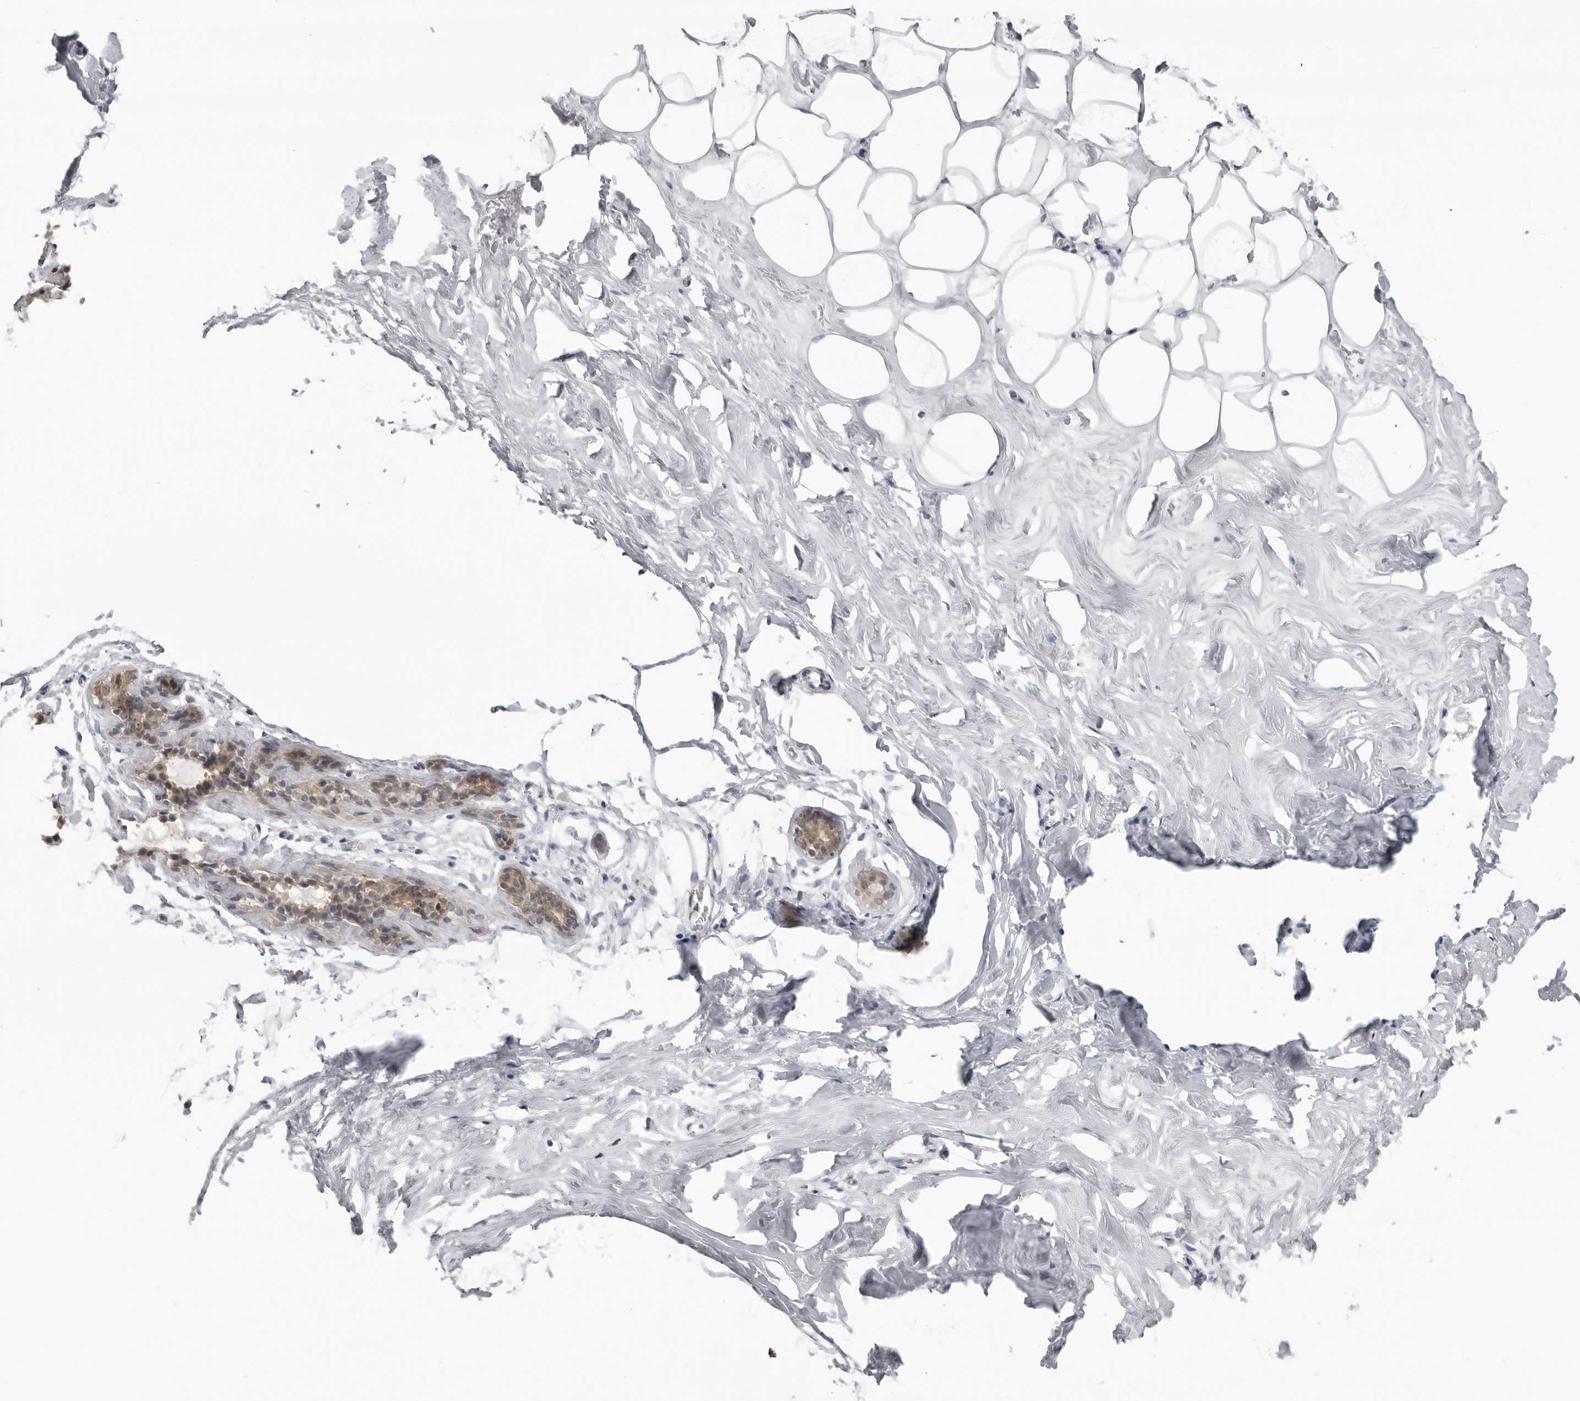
{"staining": {"intensity": "negative", "quantity": "none", "location": "none"}, "tissue": "adipose tissue", "cell_type": "Adipocytes", "image_type": "normal", "snomed": [{"axis": "morphology", "description": "Normal tissue, NOS"}, {"axis": "morphology", "description": "Fibrosis, NOS"}, {"axis": "topography", "description": "Breast"}, {"axis": "topography", "description": "Adipose tissue"}], "caption": "Normal adipose tissue was stained to show a protein in brown. There is no significant positivity in adipocytes. (Brightfield microscopy of DAB immunohistochemistry at high magnification).", "gene": "PDCL3", "patient": {"sex": "female", "age": 39}}